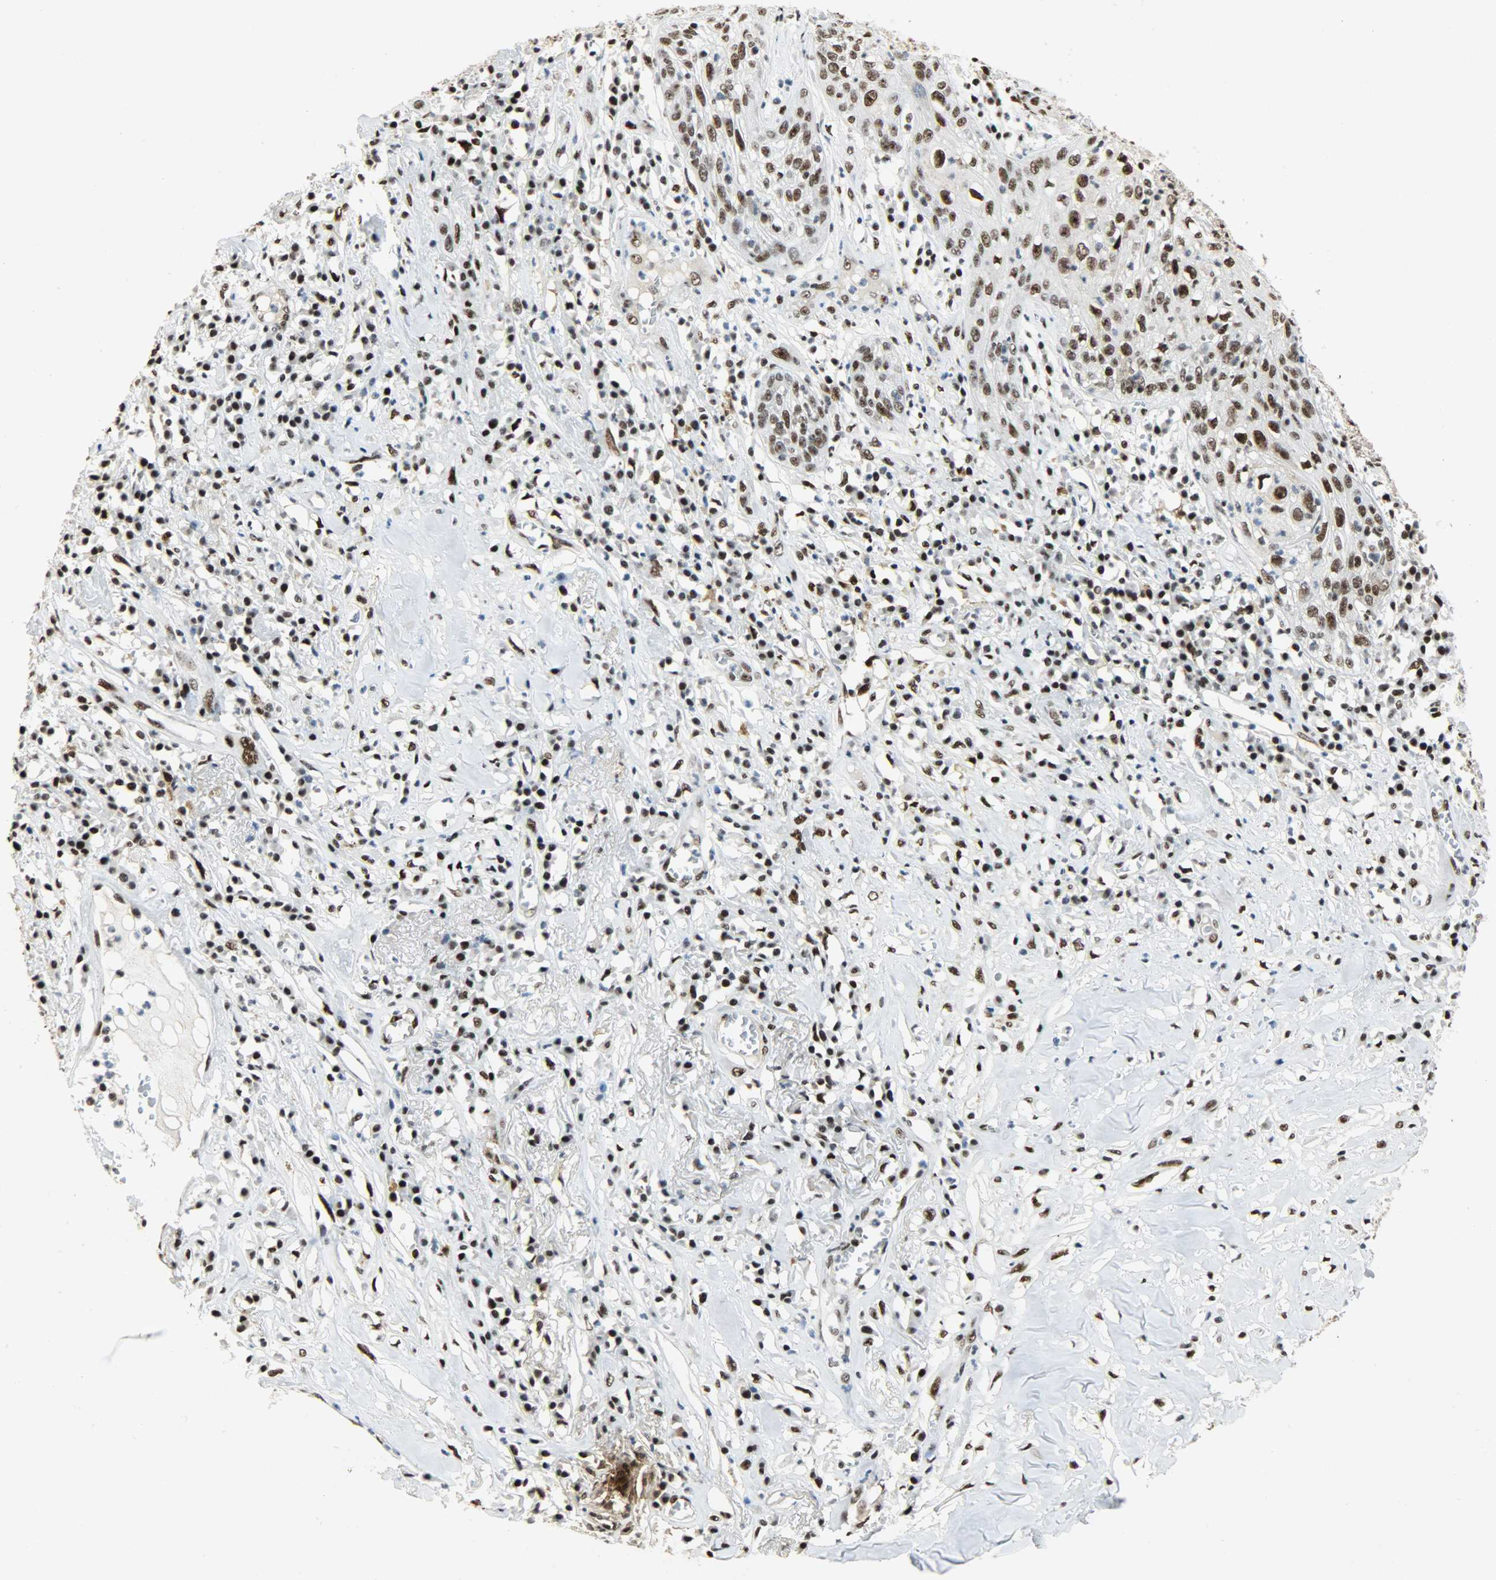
{"staining": {"intensity": "moderate", "quantity": ">75%", "location": "nuclear"}, "tissue": "skin cancer", "cell_type": "Tumor cells", "image_type": "cancer", "snomed": [{"axis": "morphology", "description": "Squamous cell carcinoma, NOS"}, {"axis": "topography", "description": "Skin"}], "caption": "Immunohistochemistry (IHC) image of neoplastic tissue: human squamous cell carcinoma (skin) stained using immunohistochemistry (IHC) reveals medium levels of moderate protein expression localized specifically in the nuclear of tumor cells, appearing as a nuclear brown color.", "gene": "SSB", "patient": {"sex": "male", "age": 65}}